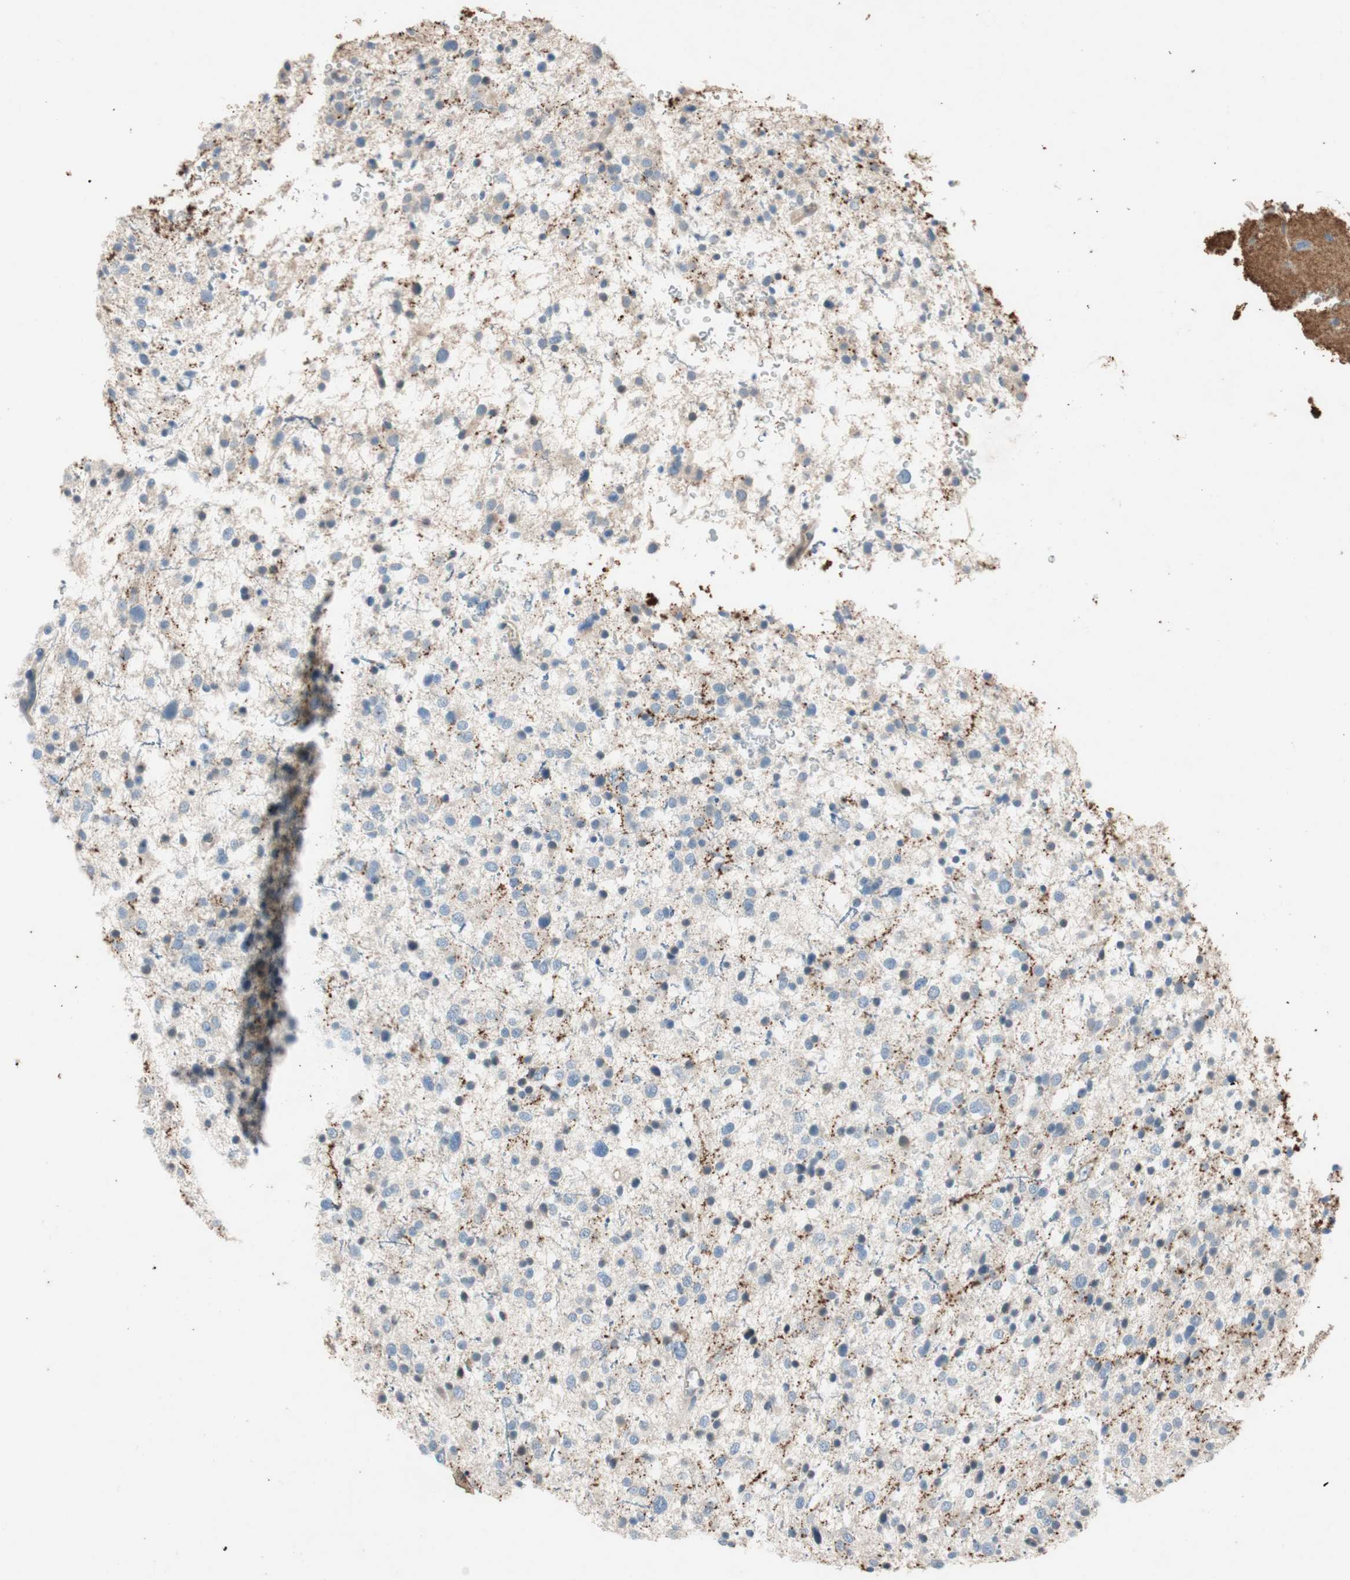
{"staining": {"intensity": "negative", "quantity": "none", "location": "none"}, "tissue": "glioma", "cell_type": "Tumor cells", "image_type": "cancer", "snomed": [{"axis": "morphology", "description": "Glioma, malignant, Low grade"}, {"axis": "topography", "description": "Brain"}], "caption": "This is a histopathology image of immunohistochemistry (IHC) staining of malignant low-grade glioma, which shows no expression in tumor cells.", "gene": "SERPINB5", "patient": {"sex": "female", "age": 37}}